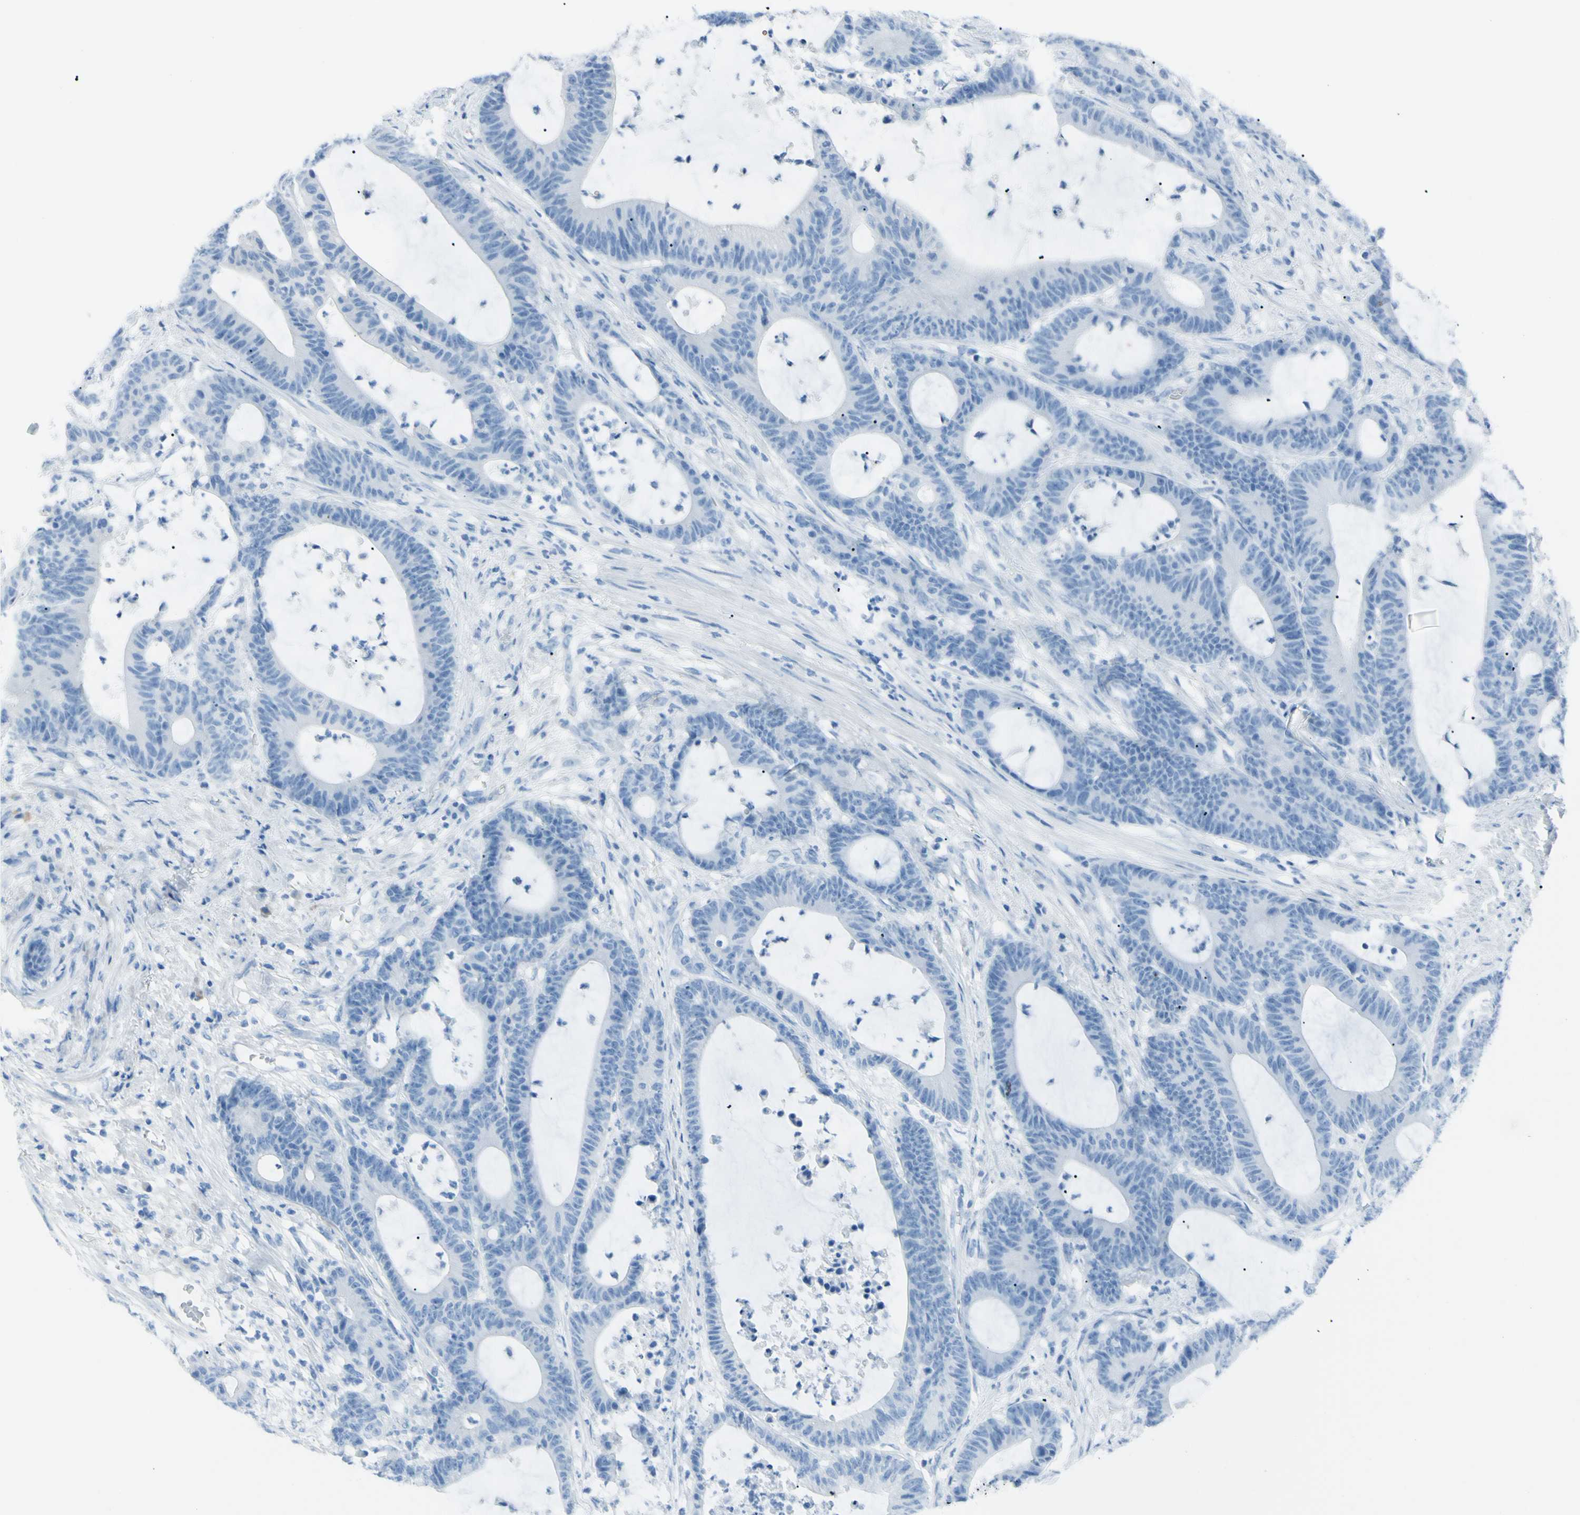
{"staining": {"intensity": "negative", "quantity": "none", "location": "none"}, "tissue": "colorectal cancer", "cell_type": "Tumor cells", "image_type": "cancer", "snomed": [{"axis": "morphology", "description": "Adenocarcinoma, NOS"}, {"axis": "topography", "description": "Colon"}], "caption": "An IHC image of colorectal cancer (adenocarcinoma) is shown. There is no staining in tumor cells of colorectal cancer (adenocarcinoma).", "gene": "TFPI2", "patient": {"sex": "female", "age": 84}}